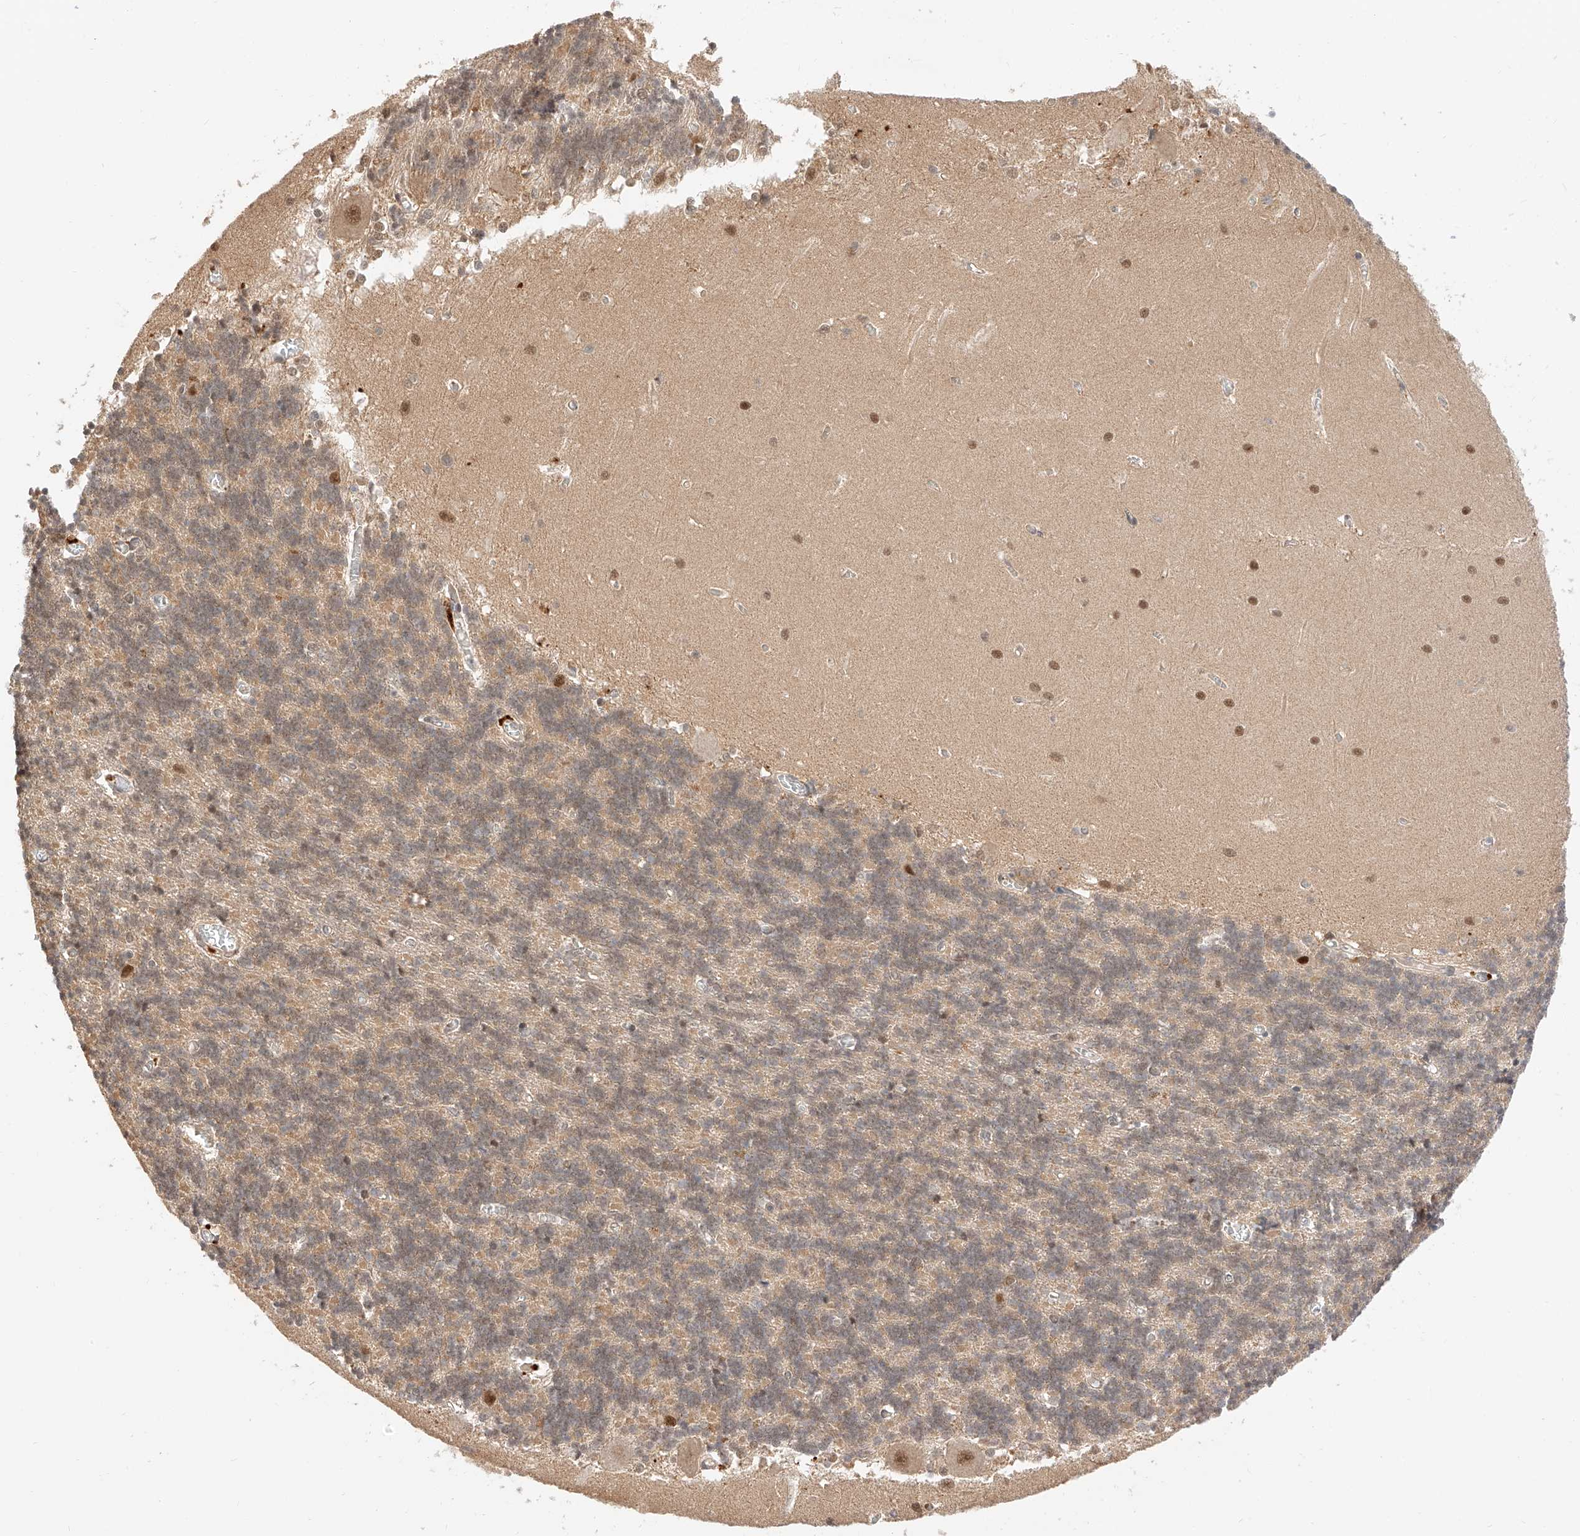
{"staining": {"intensity": "moderate", "quantity": "<25%", "location": "cytoplasmic/membranous,nuclear"}, "tissue": "cerebellum", "cell_type": "Cells in granular layer", "image_type": "normal", "snomed": [{"axis": "morphology", "description": "Normal tissue, NOS"}, {"axis": "topography", "description": "Cerebellum"}], "caption": "Immunohistochemical staining of unremarkable cerebellum shows <25% levels of moderate cytoplasmic/membranous,nuclear protein staining in approximately <25% of cells in granular layer.", "gene": "EIF4H", "patient": {"sex": "male", "age": 37}}